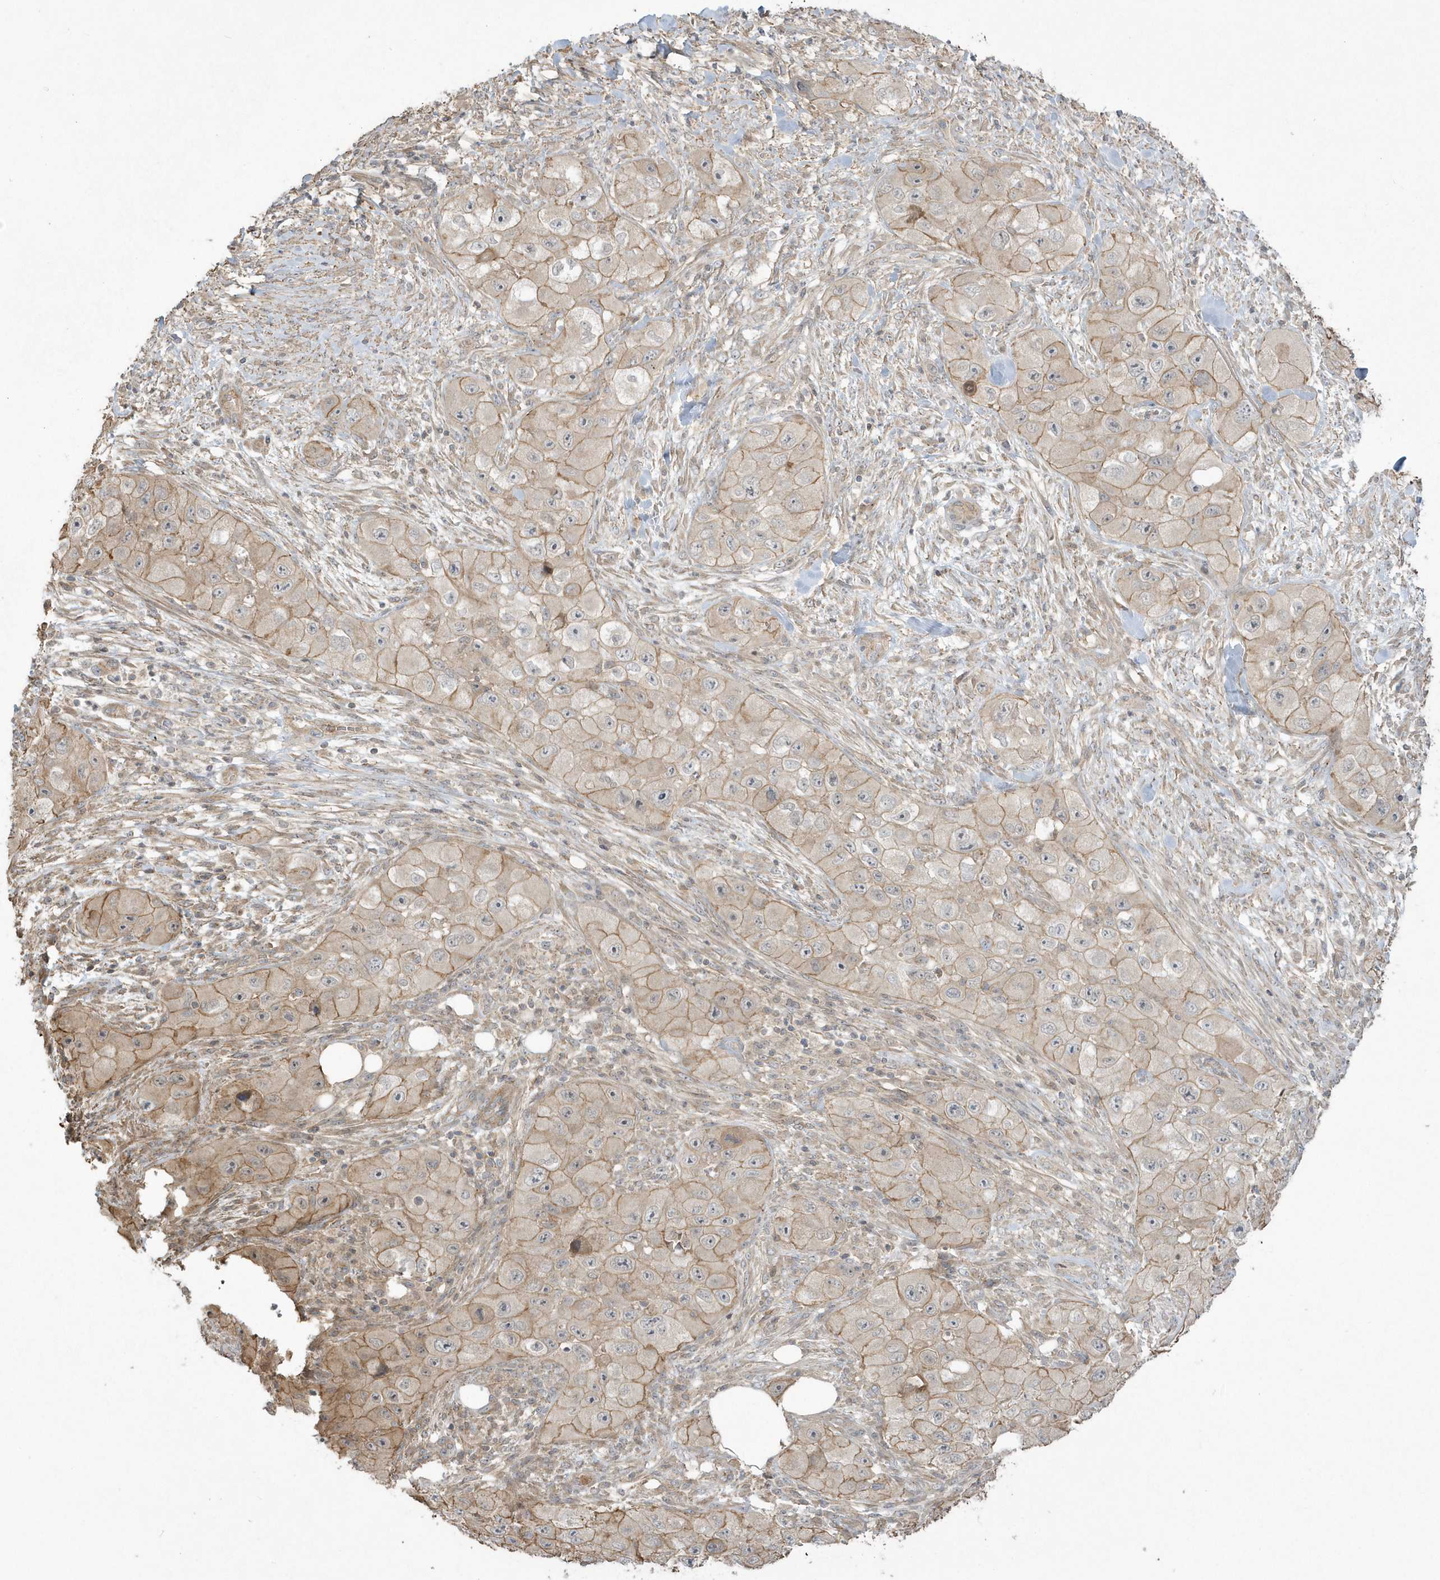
{"staining": {"intensity": "weak", "quantity": ">75%", "location": "cytoplasmic/membranous"}, "tissue": "skin cancer", "cell_type": "Tumor cells", "image_type": "cancer", "snomed": [{"axis": "morphology", "description": "Squamous cell carcinoma, NOS"}, {"axis": "topography", "description": "Skin"}, {"axis": "topography", "description": "Subcutis"}], "caption": "A low amount of weak cytoplasmic/membranous staining is present in about >75% of tumor cells in skin cancer tissue.", "gene": "ARMC8", "patient": {"sex": "male", "age": 73}}